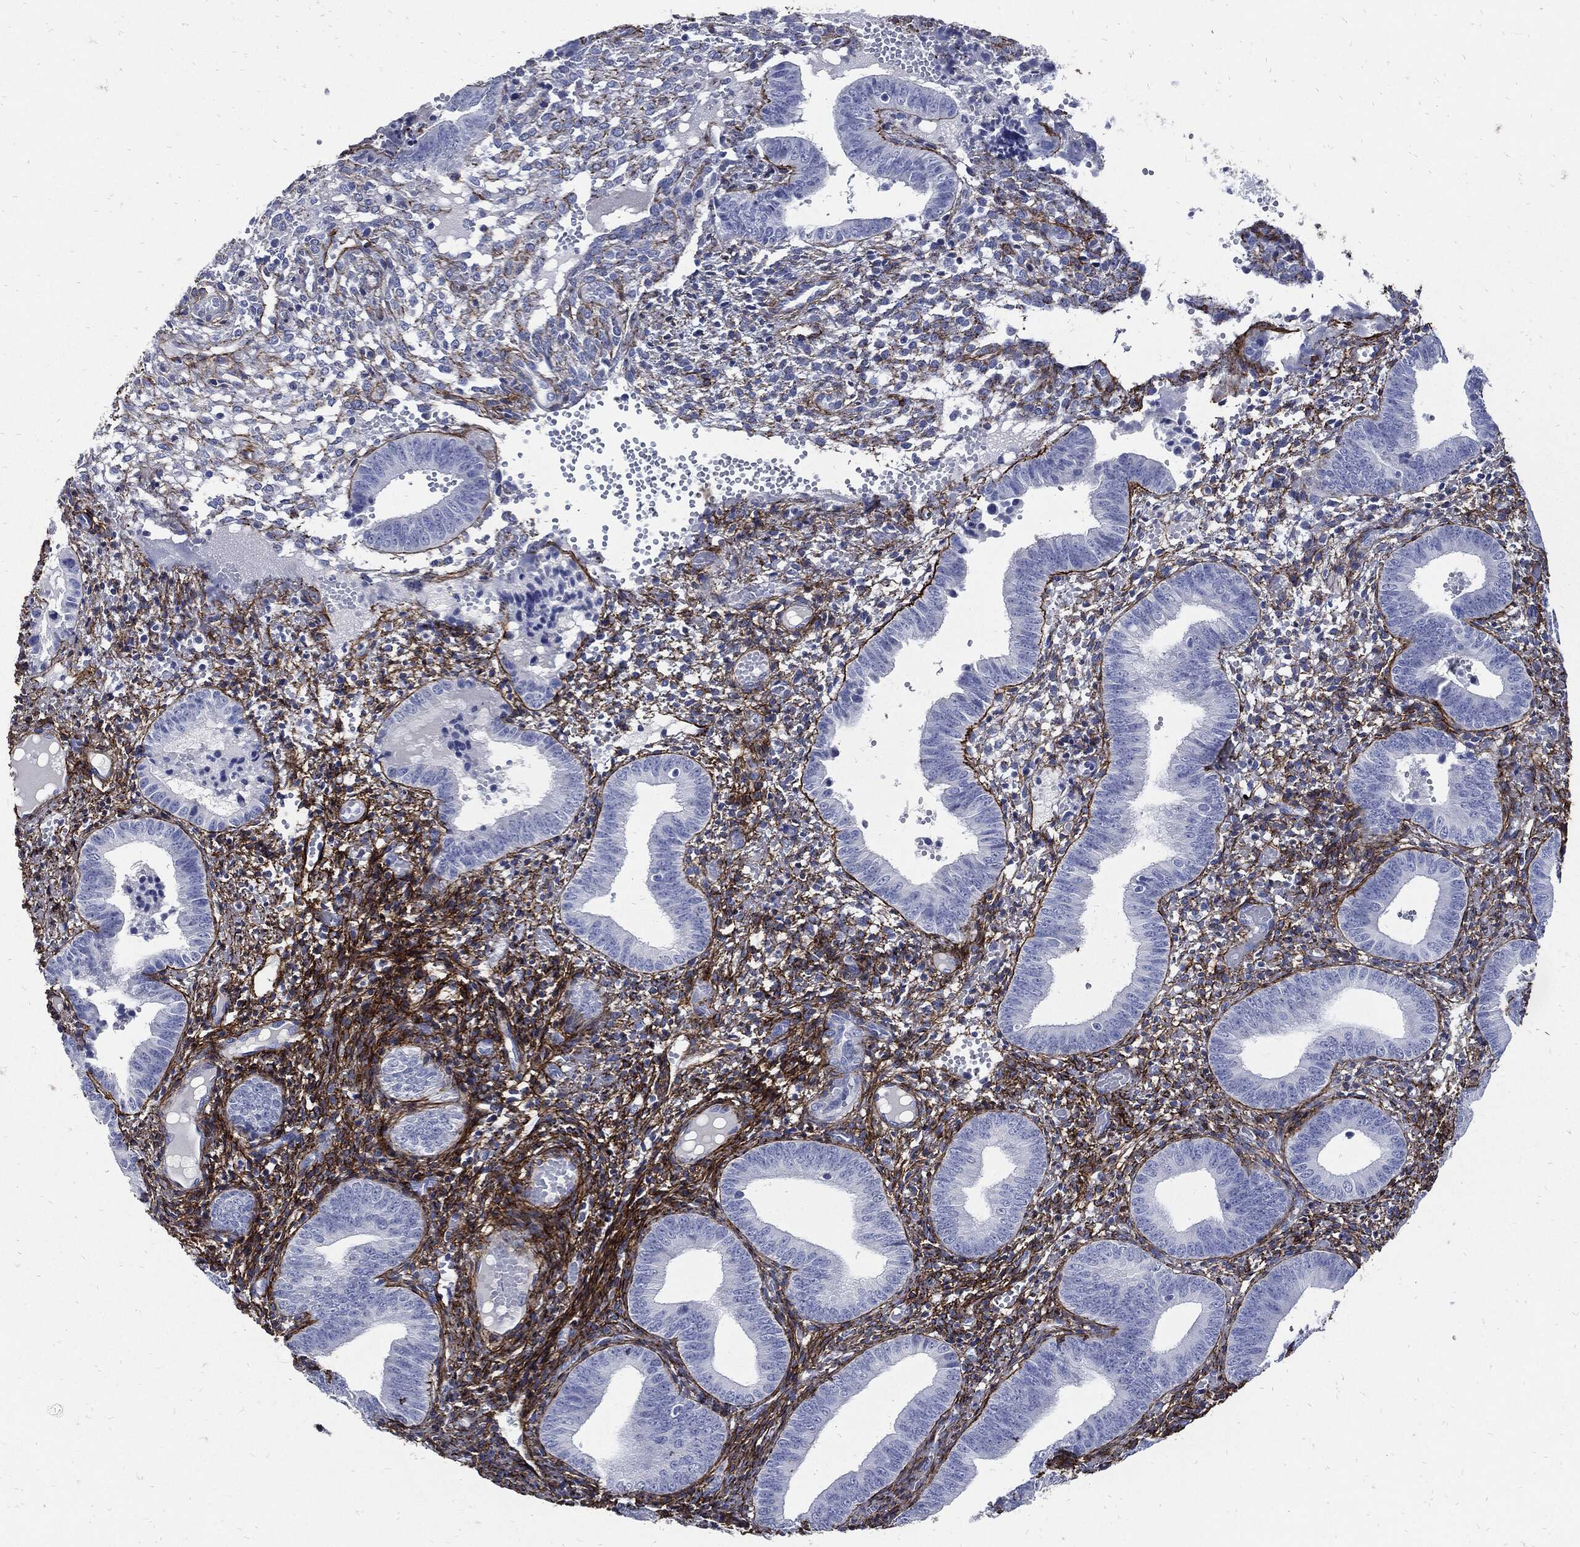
{"staining": {"intensity": "strong", "quantity": "25%-75%", "location": "cytoplasmic/membranous"}, "tissue": "endometrium", "cell_type": "Cells in endometrial stroma", "image_type": "normal", "snomed": [{"axis": "morphology", "description": "Normal tissue, NOS"}, {"axis": "topography", "description": "Endometrium"}], "caption": "This is a micrograph of immunohistochemistry (IHC) staining of normal endometrium, which shows strong staining in the cytoplasmic/membranous of cells in endometrial stroma.", "gene": "FBN1", "patient": {"sex": "female", "age": 42}}